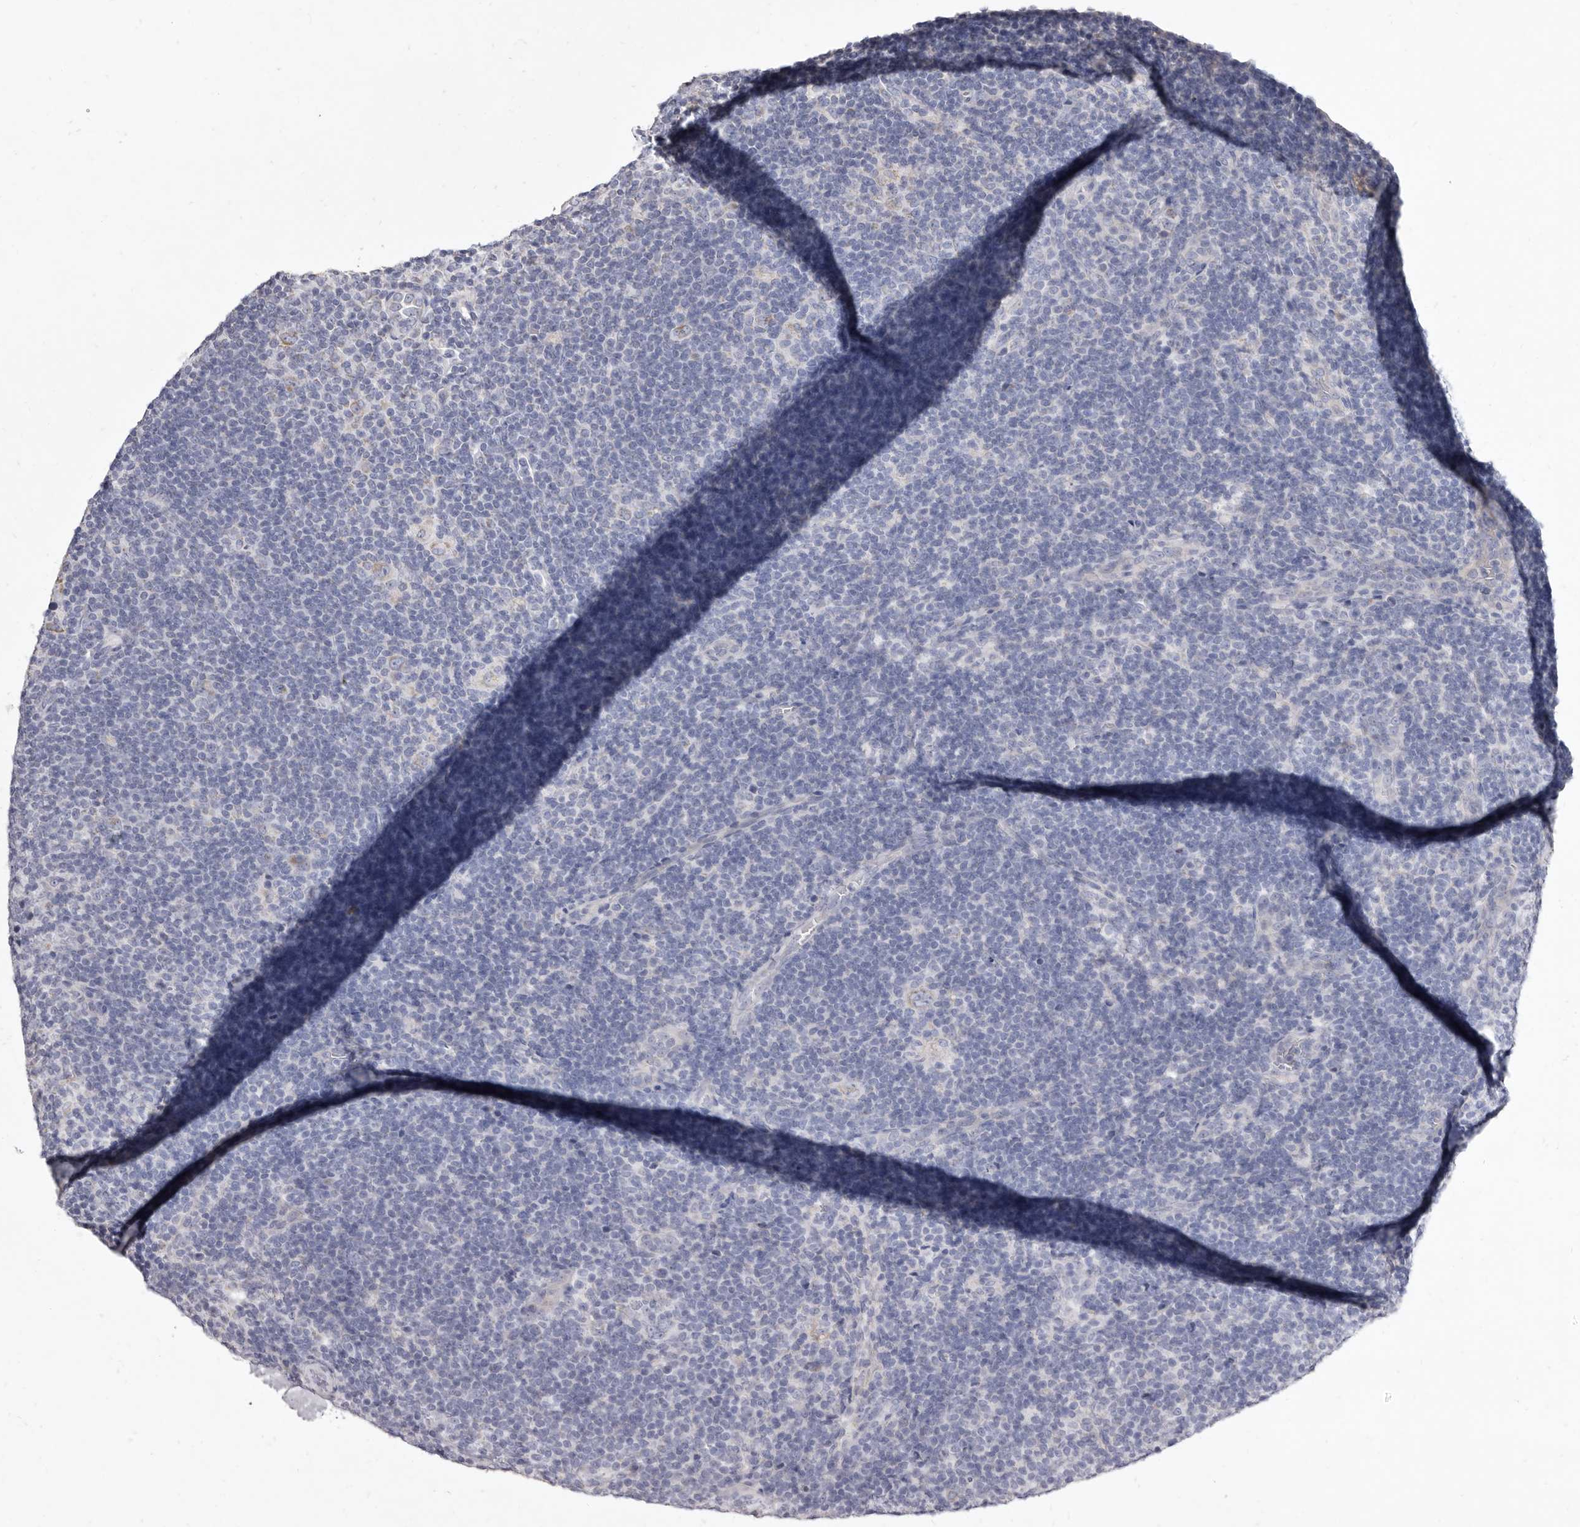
{"staining": {"intensity": "negative", "quantity": "none", "location": "none"}, "tissue": "lymphoma", "cell_type": "Tumor cells", "image_type": "cancer", "snomed": [{"axis": "morphology", "description": "Hodgkin's disease, NOS"}, {"axis": "topography", "description": "Lymph node"}], "caption": "DAB immunohistochemical staining of lymphoma reveals no significant positivity in tumor cells.", "gene": "CYP2E1", "patient": {"sex": "female", "age": 57}}